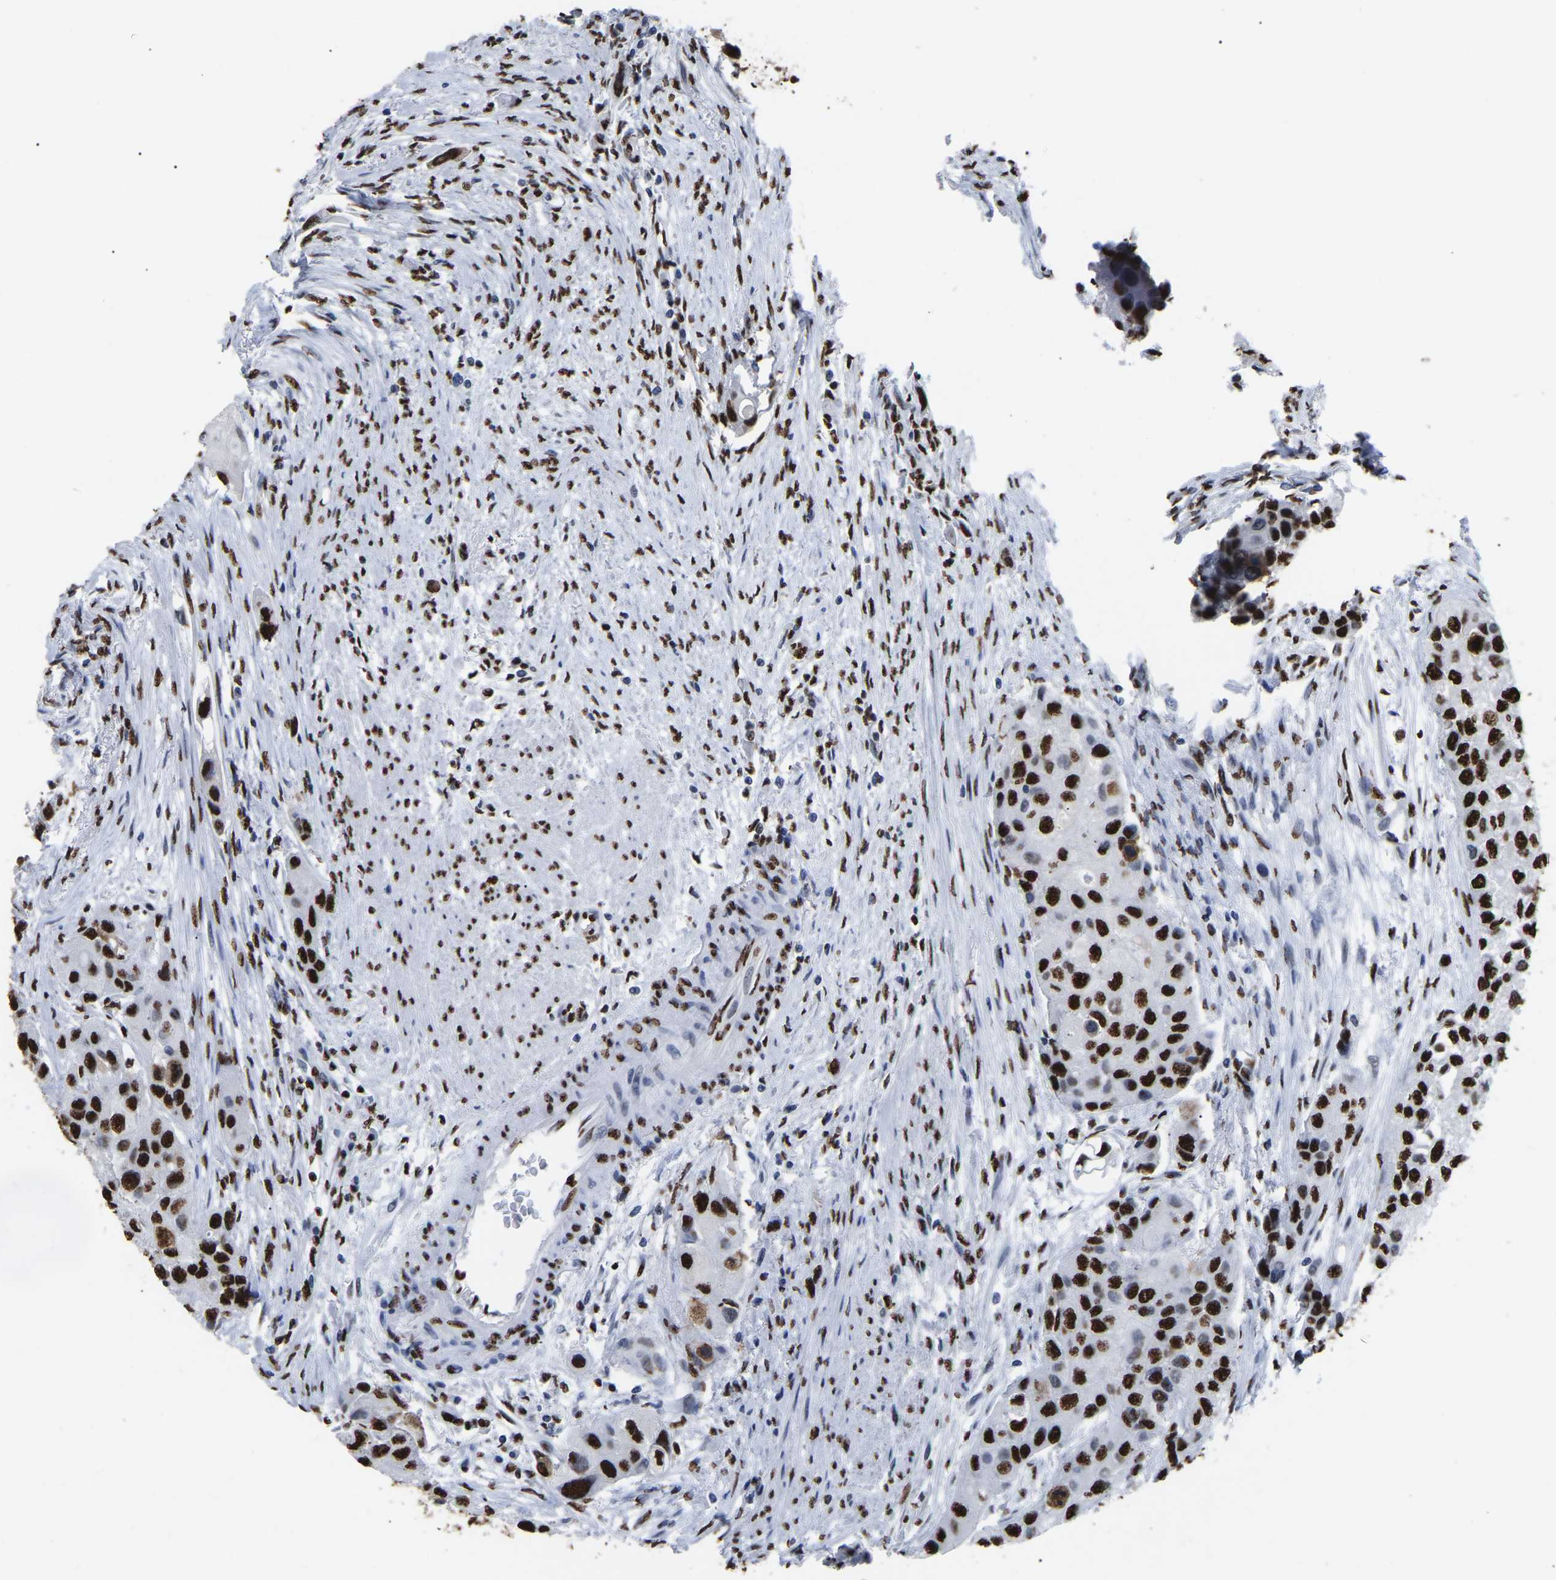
{"staining": {"intensity": "strong", "quantity": ">75%", "location": "nuclear"}, "tissue": "urothelial cancer", "cell_type": "Tumor cells", "image_type": "cancer", "snomed": [{"axis": "morphology", "description": "Urothelial carcinoma, High grade"}, {"axis": "topography", "description": "Urinary bladder"}], "caption": "Tumor cells show high levels of strong nuclear expression in about >75% of cells in high-grade urothelial carcinoma.", "gene": "RBL2", "patient": {"sex": "female", "age": 56}}